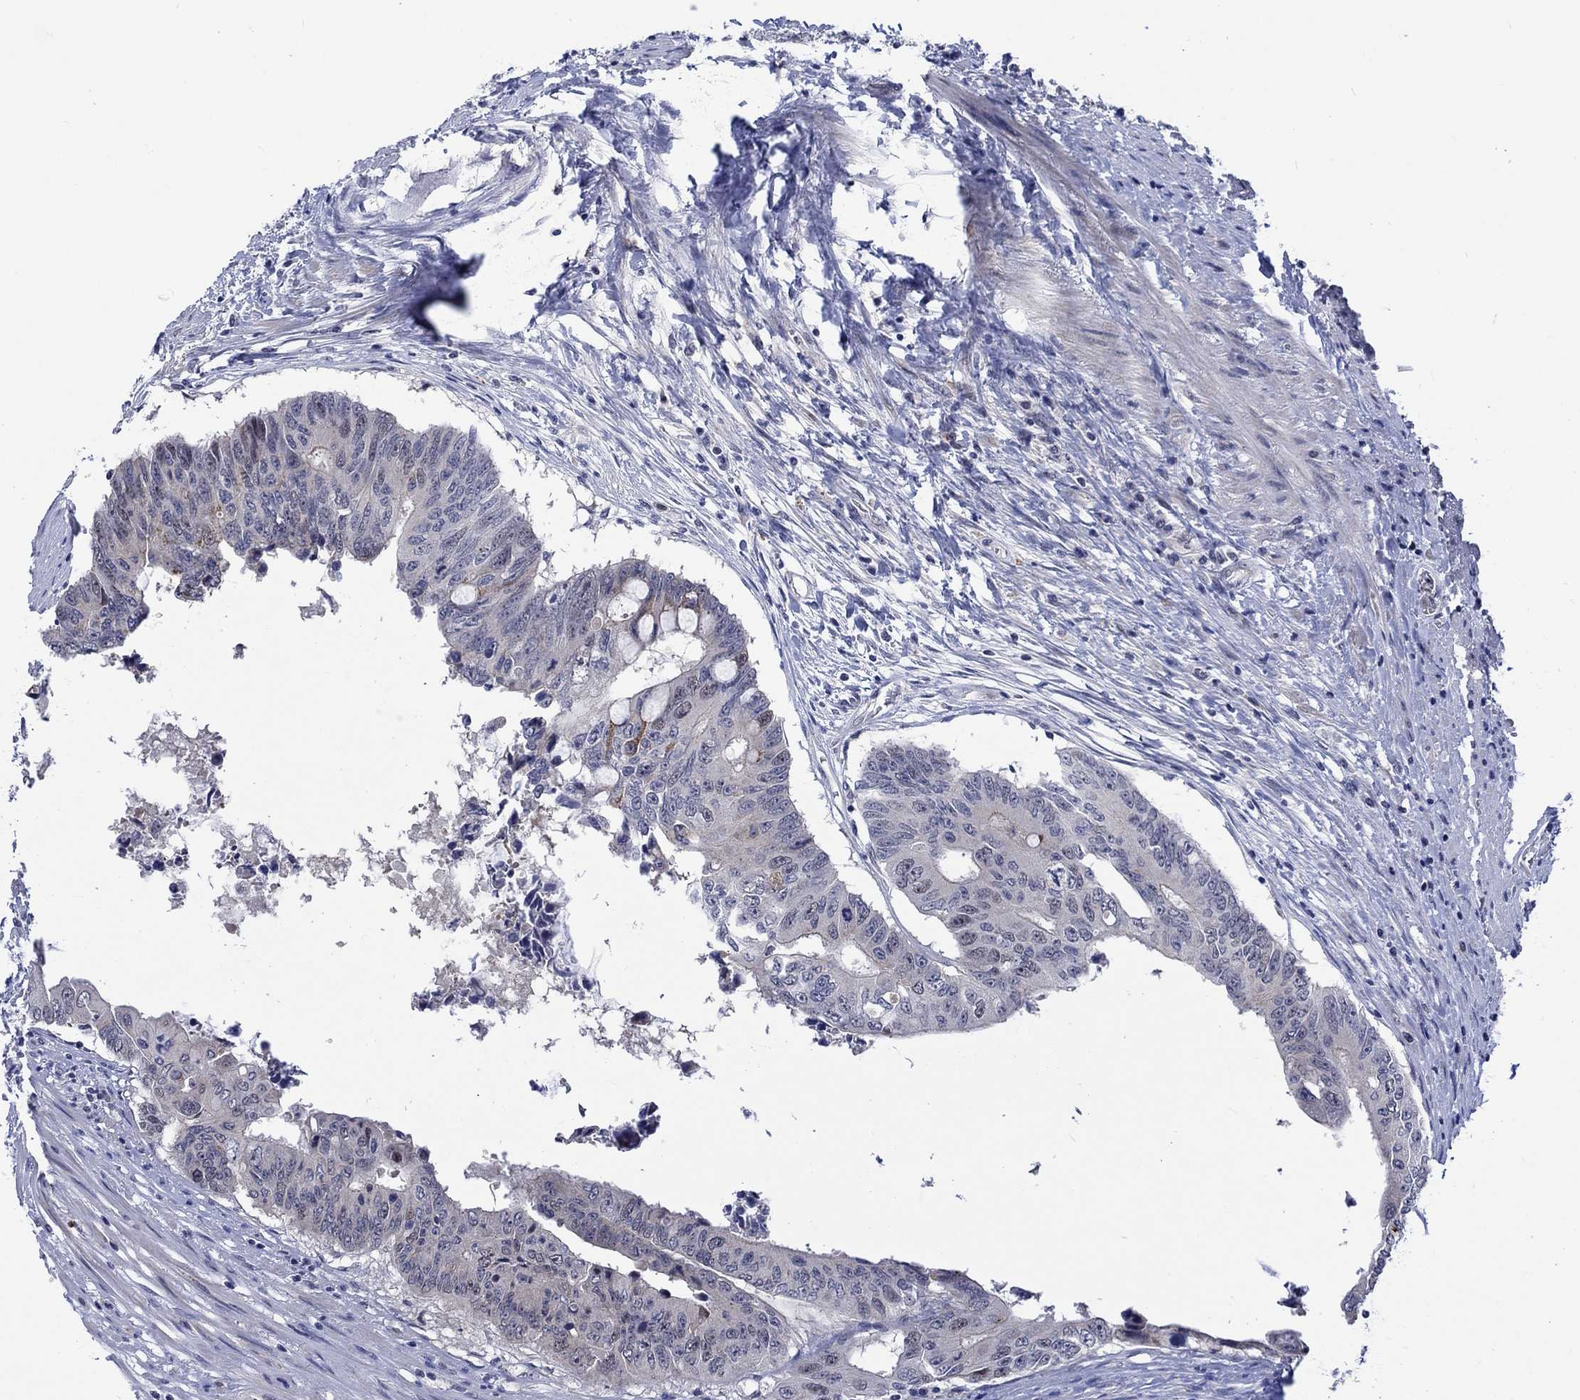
{"staining": {"intensity": "moderate", "quantity": "<25%", "location": "cytoplasmic/membranous"}, "tissue": "colorectal cancer", "cell_type": "Tumor cells", "image_type": "cancer", "snomed": [{"axis": "morphology", "description": "Adenocarcinoma, NOS"}, {"axis": "topography", "description": "Rectum"}], "caption": "Colorectal adenocarcinoma stained with a protein marker shows moderate staining in tumor cells.", "gene": "E2F8", "patient": {"sex": "male", "age": 59}}